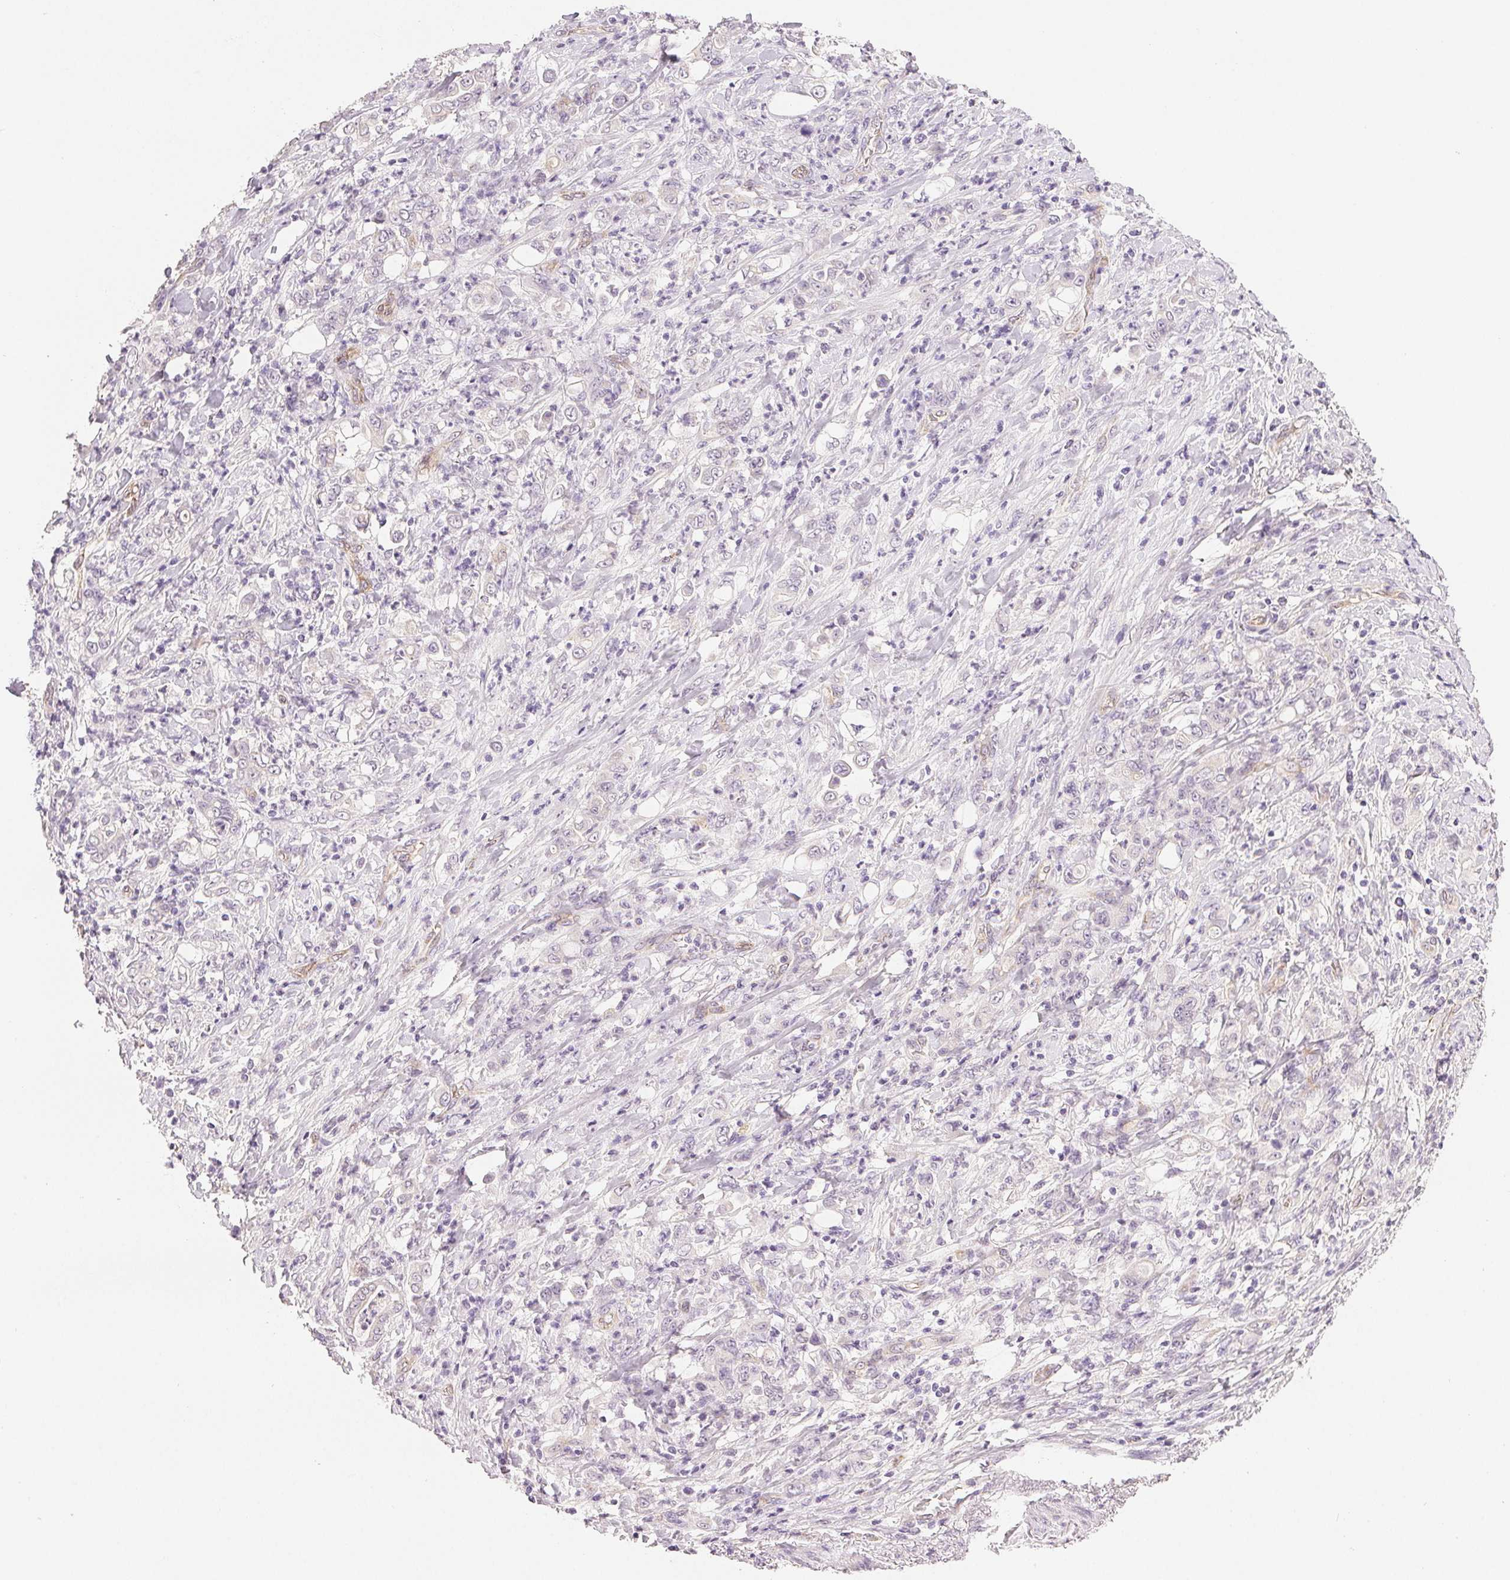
{"staining": {"intensity": "negative", "quantity": "none", "location": "none"}, "tissue": "stomach cancer", "cell_type": "Tumor cells", "image_type": "cancer", "snomed": [{"axis": "morphology", "description": "Adenocarcinoma, NOS"}, {"axis": "topography", "description": "Stomach"}], "caption": "IHC of stomach cancer shows no expression in tumor cells.", "gene": "PLCB1", "patient": {"sex": "female", "age": 79}}